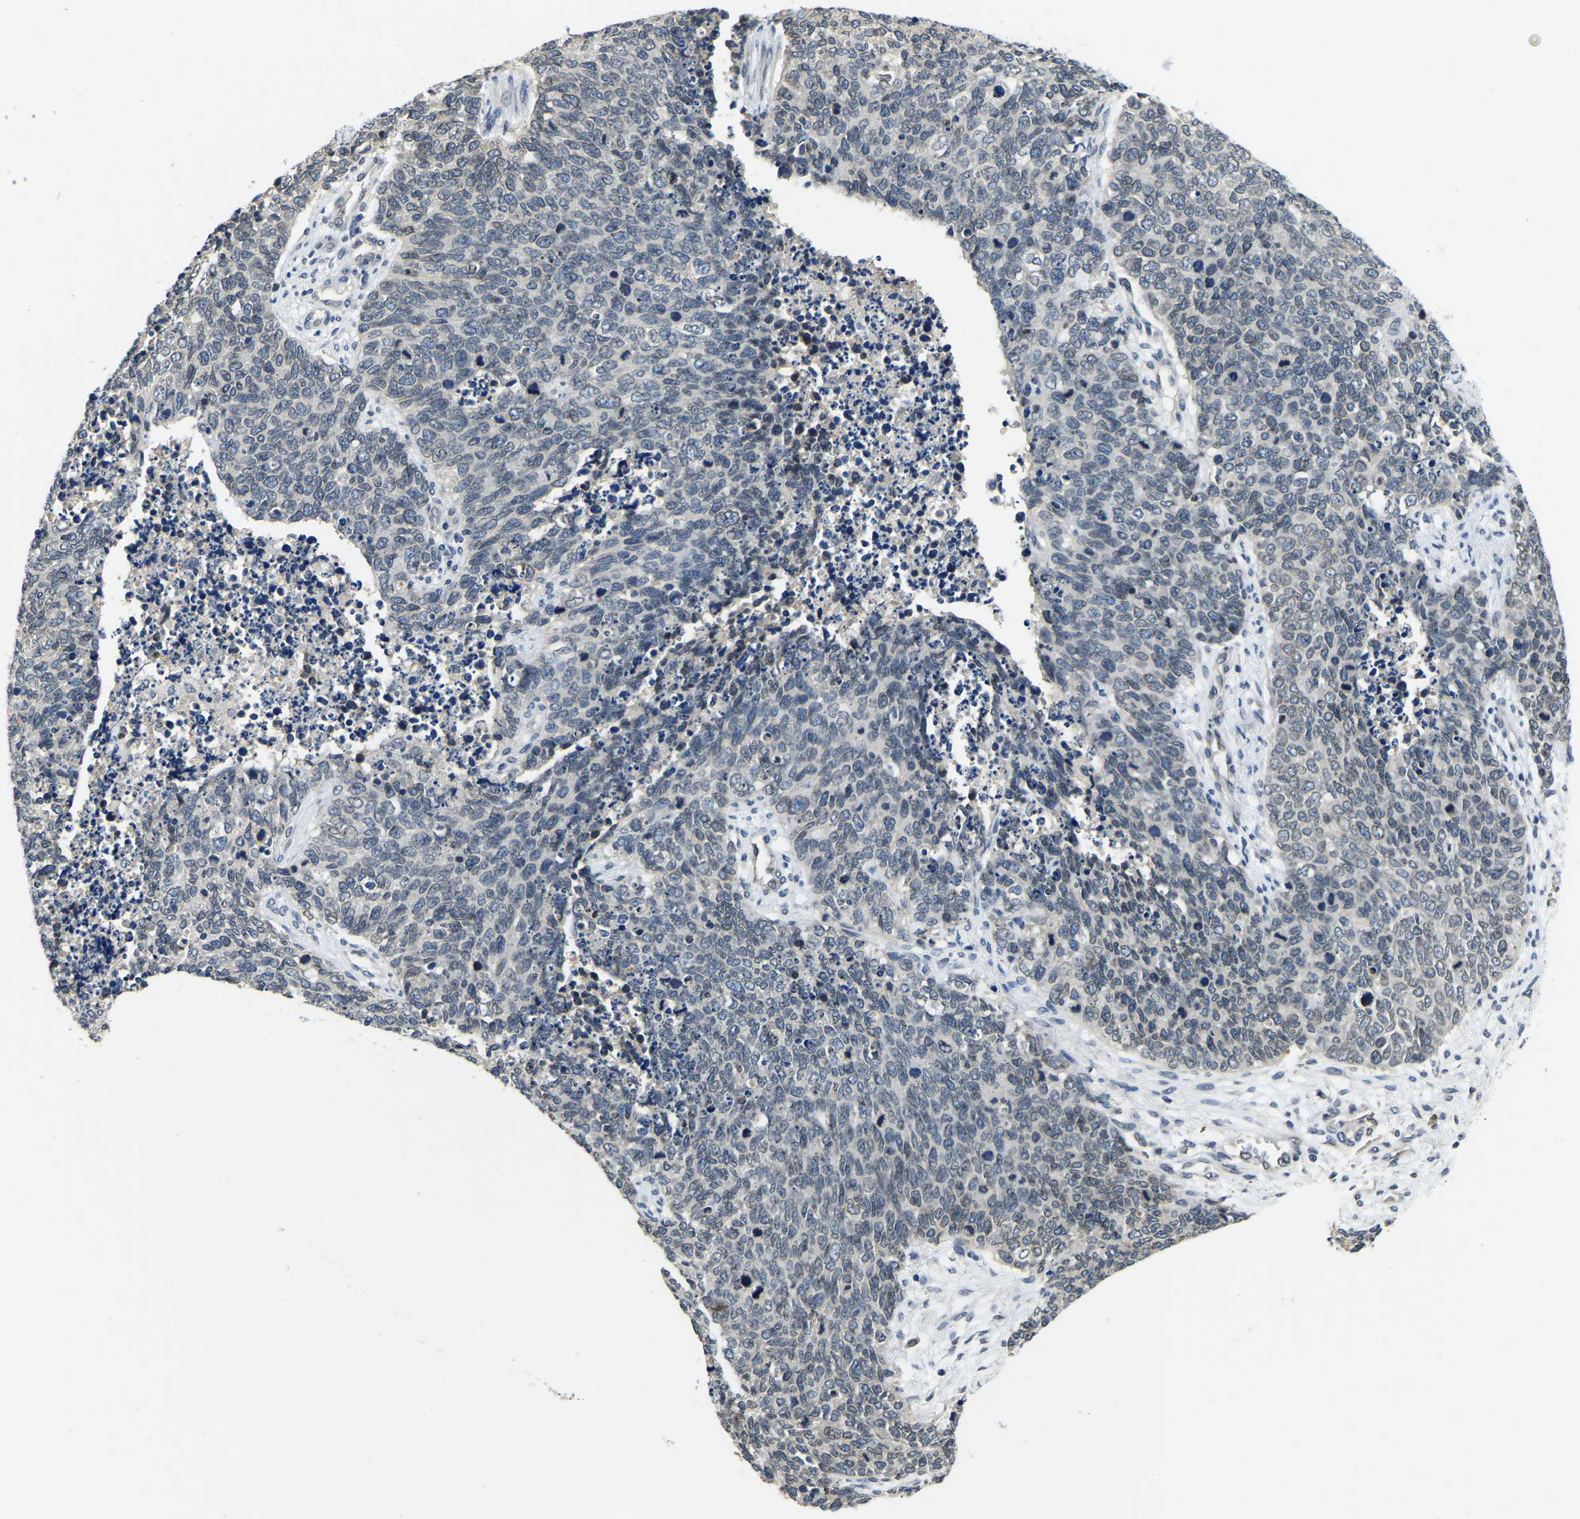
{"staining": {"intensity": "weak", "quantity": "<25%", "location": "cytoplasmic/membranous,nuclear"}, "tissue": "cervical cancer", "cell_type": "Tumor cells", "image_type": "cancer", "snomed": [{"axis": "morphology", "description": "Squamous cell carcinoma, NOS"}, {"axis": "topography", "description": "Cervix"}], "caption": "DAB (3,3'-diaminobenzidine) immunohistochemical staining of human cervical squamous cell carcinoma reveals no significant positivity in tumor cells.", "gene": "RANBP2", "patient": {"sex": "female", "age": 63}}